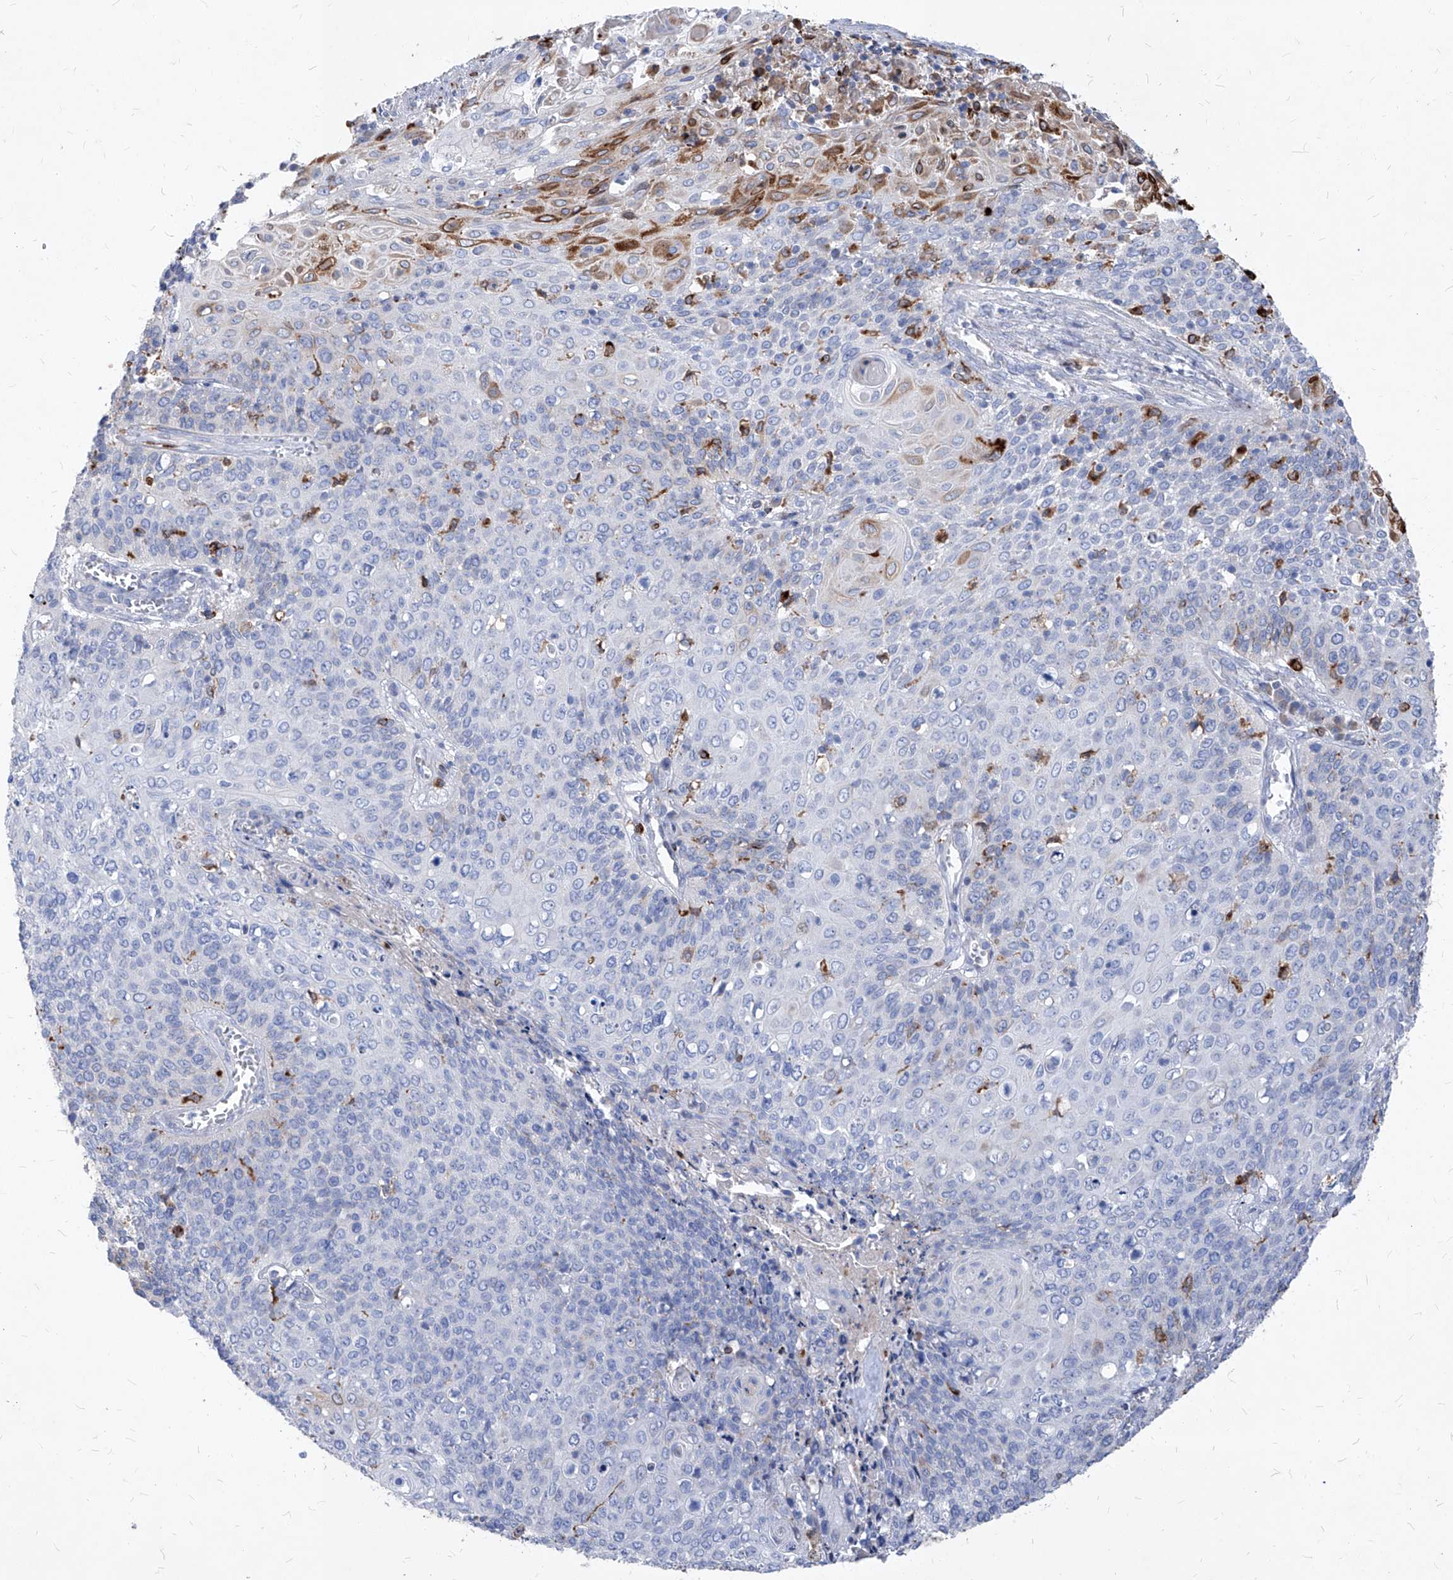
{"staining": {"intensity": "weak", "quantity": "<25%", "location": "cytoplasmic/membranous"}, "tissue": "cervical cancer", "cell_type": "Tumor cells", "image_type": "cancer", "snomed": [{"axis": "morphology", "description": "Squamous cell carcinoma, NOS"}, {"axis": "topography", "description": "Cervix"}], "caption": "A micrograph of cervical cancer (squamous cell carcinoma) stained for a protein shows no brown staining in tumor cells. (IHC, brightfield microscopy, high magnification).", "gene": "UBOX5", "patient": {"sex": "female", "age": 39}}